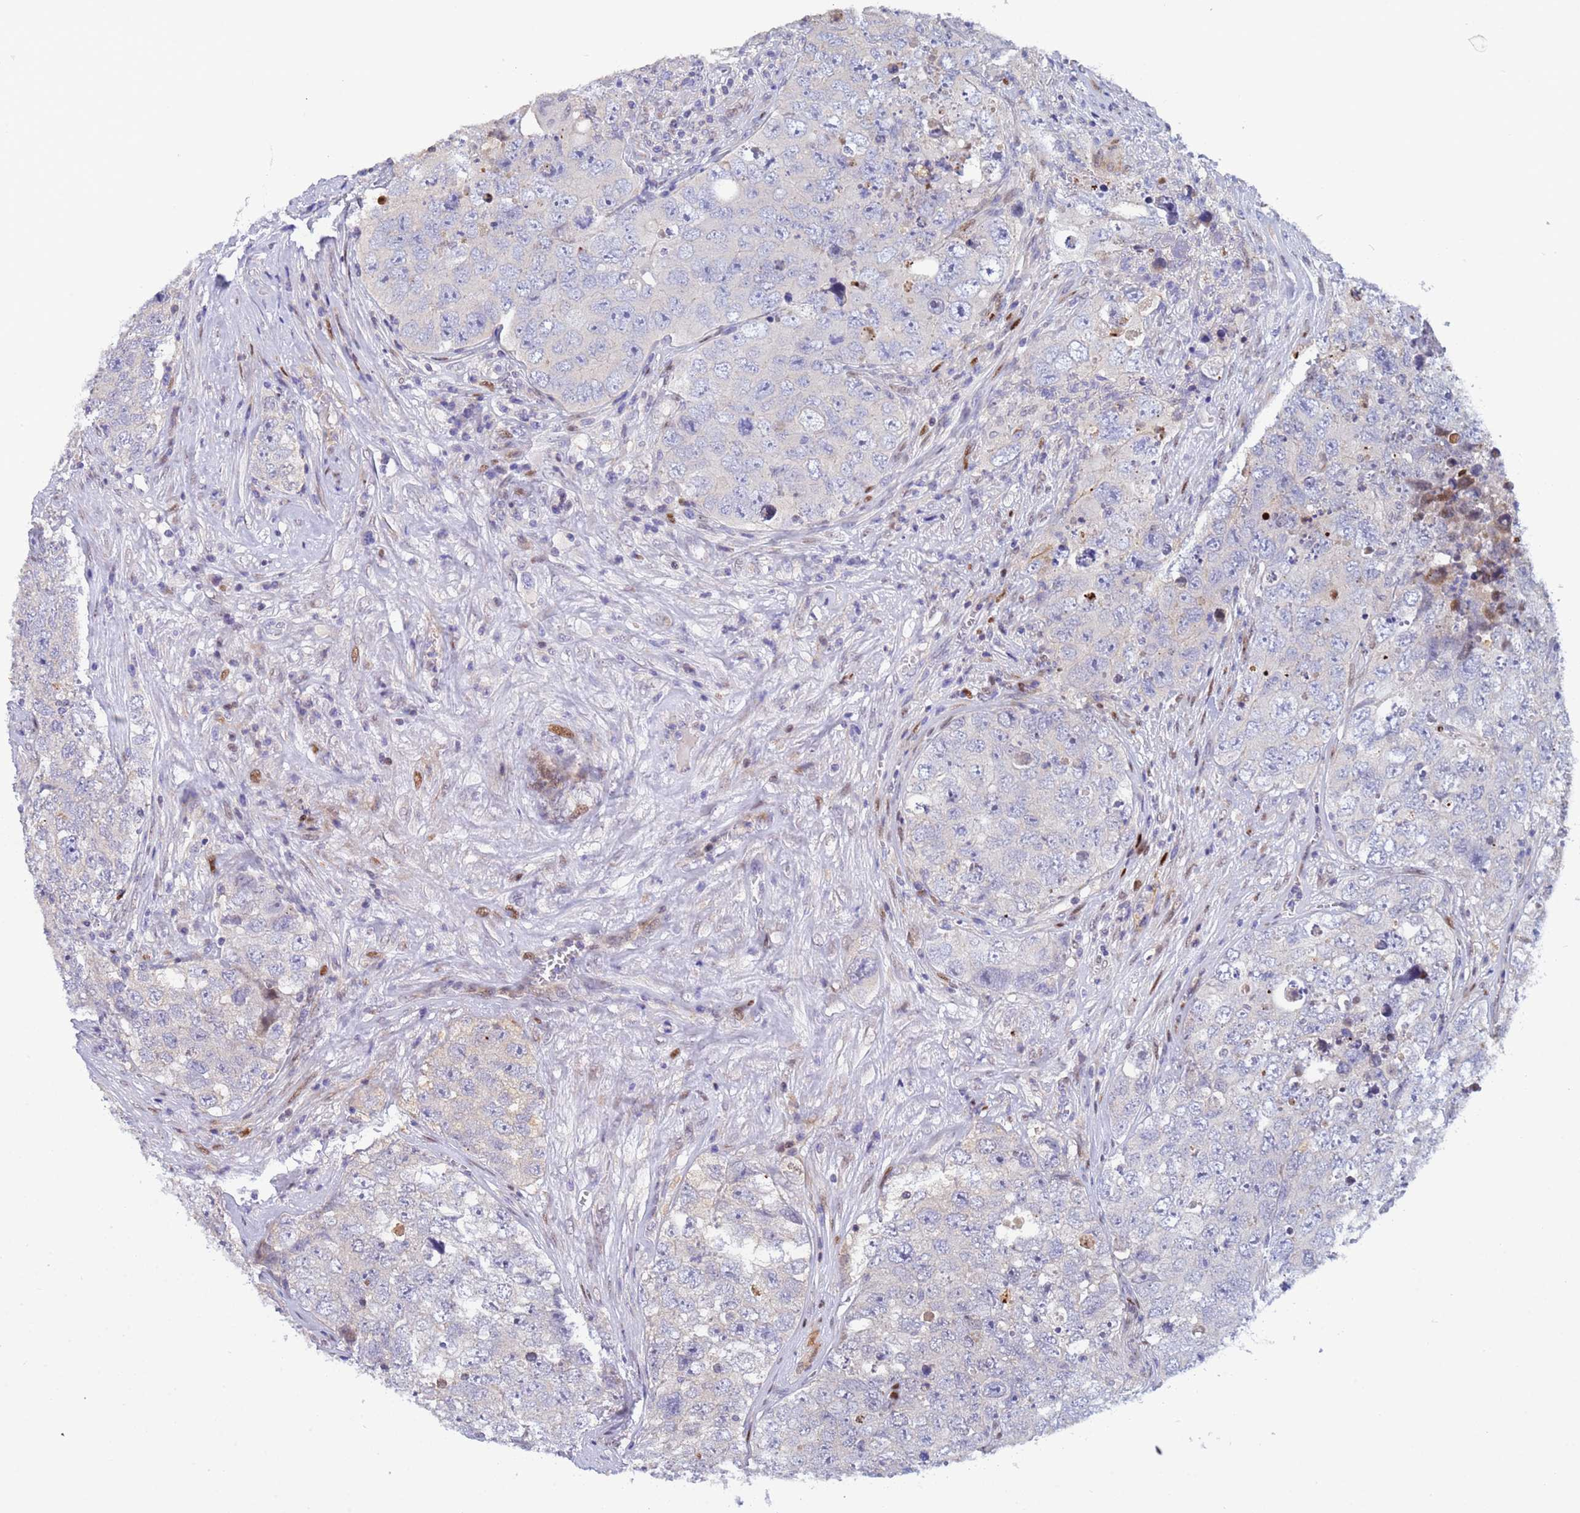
{"staining": {"intensity": "negative", "quantity": "none", "location": "none"}, "tissue": "testis cancer", "cell_type": "Tumor cells", "image_type": "cancer", "snomed": [{"axis": "morphology", "description": "Seminoma, NOS"}, {"axis": "morphology", "description": "Carcinoma, Embryonal, NOS"}, {"axis": "topography", "description": "Testis"}], "caption": "There is no significant staining in tumor cells of embryonal carcinoma (testis).", "gene": "PPP6R1", "patient": {"sex": "male", "age": 43}}